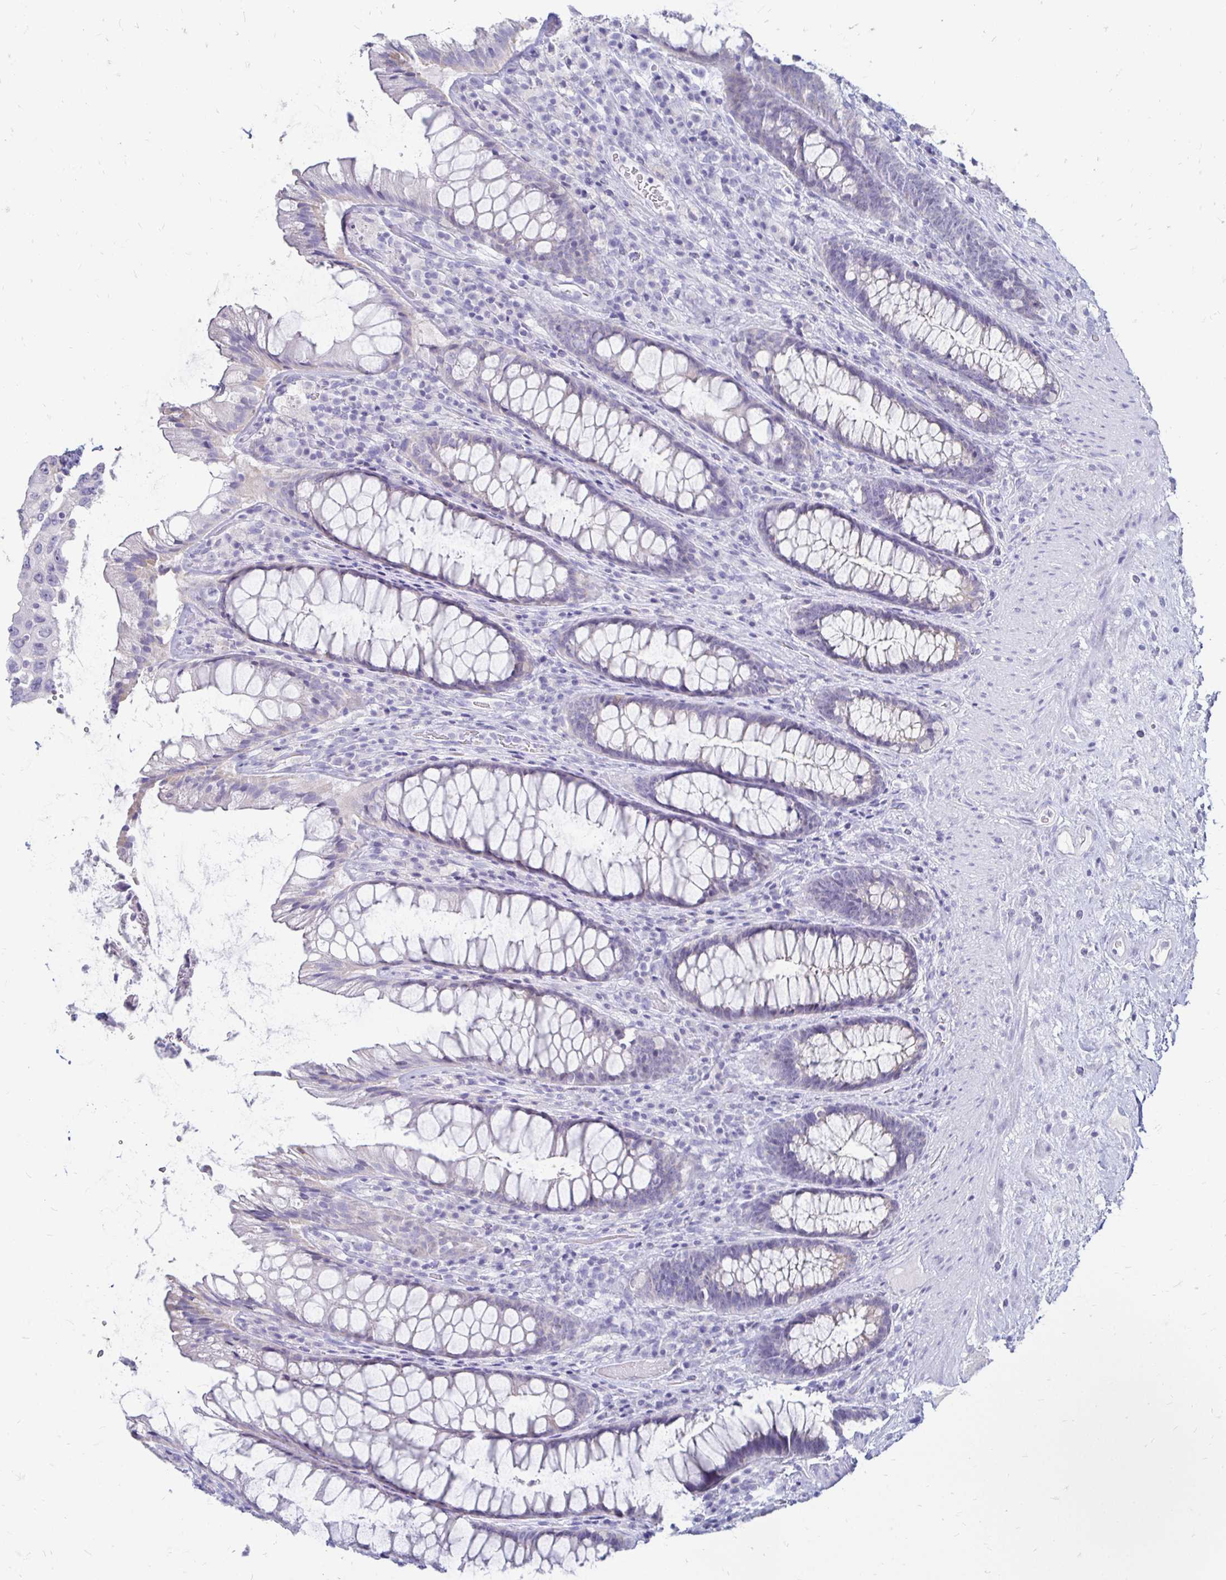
{"staining": {"intensity": "negative", "quantity": "none", "location": "none"}, "tissue": "rectum", "cell_type": "Glandular cells", "image_type": "normal", "snomed": [{"axis": "morphology", "description": "Normal tissue, NOS"}, {"axis": "topography", "description": "Rectum"}], "caption": "The image exhibits no significant positivity in glandular cells of rectum.", "gene": "PEG10", "patient": {"sex": "male", "age": 72}}